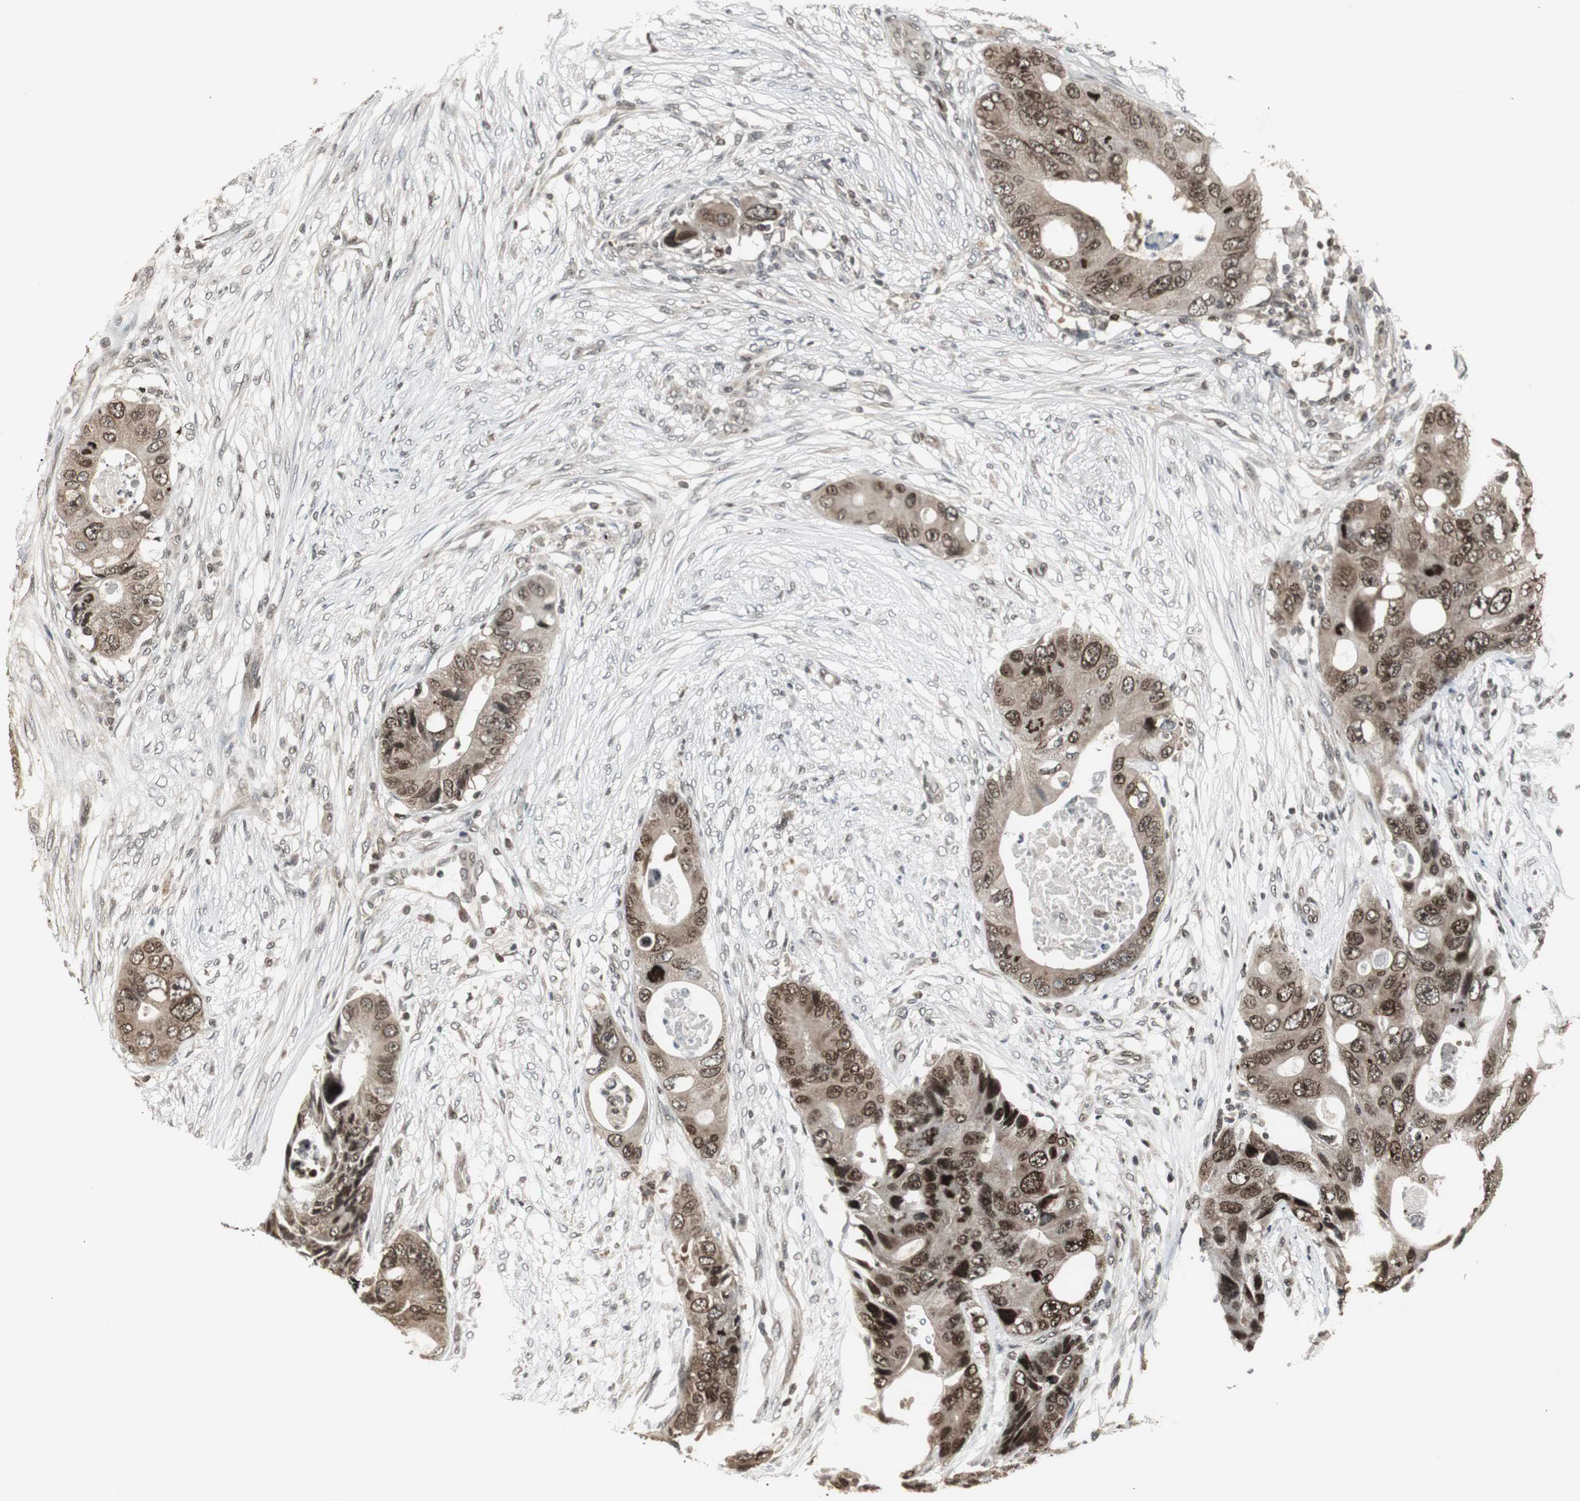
{"staining": {"intensity": "strong", "quantity": ">75%", "location": "cytoplasmic/membranous,nuclear"}, "tissue": "colorectal cancer", "cell_type": "Tumor cells", "image_type": "cancer", "snomed": [{"axis": "morphology", "description": "Adenocarcinoma, NOS"}, {"axis": "topography", "description": "Colon"}], "caption": "Immunohistochemistry (IHC) staining of colorectal cancer (adenocarcinoma), which reveals high levels of strong cytoplasmic/membranous and nuclear positivity in approximately >75% of tumor cells indicating strong cytoplasmic/membranous and nuclear protein positivity. The staining was performed using DAB (brown) for protein detection and nuclei were counterstained in hematoxylin (blue).", "gene": "MPG", "patient": {"sex": "male", "age": 71}}